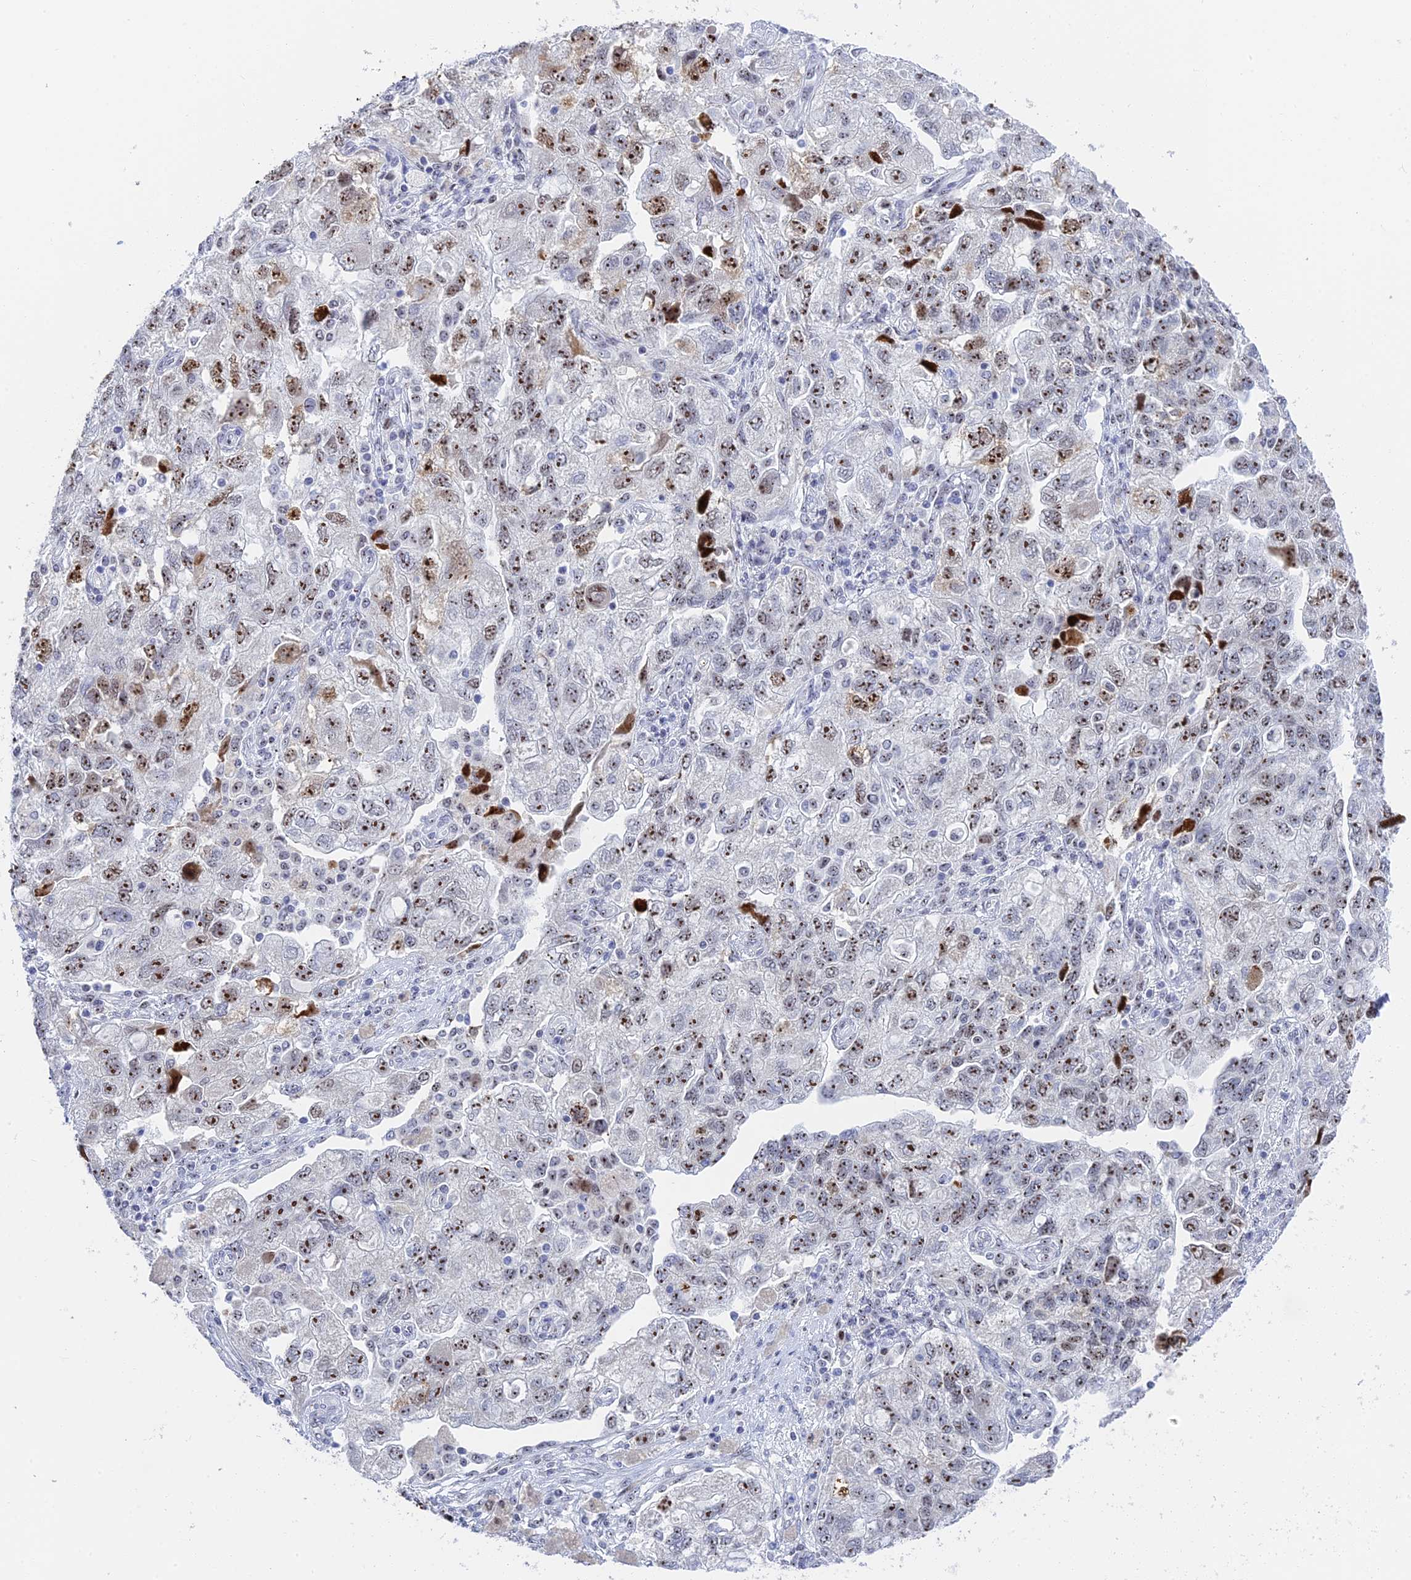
{"staining": {"intensity": "moderate", "quantity": ">75%", "location": "nuclear"}, "tissue": "ovarian cancer", "cell_type": "Tumor cells", "image_type": "cancer", "snomed": [{"axis": "morphology", "description": "Carcinoma, NOS"}, {"axis": "morphology", "description": "Cystadenocarcinoma, serous, NOS"}, {"axis": "topography", "description": "Ovary"}], "caption": "The immunohistochemical stain labels moderate nuclear staining in tumor cells of carcinoma (ovarian) tissue.", "gene": "RSL1D1", "patient": {"sex": "female", "age": 69}}